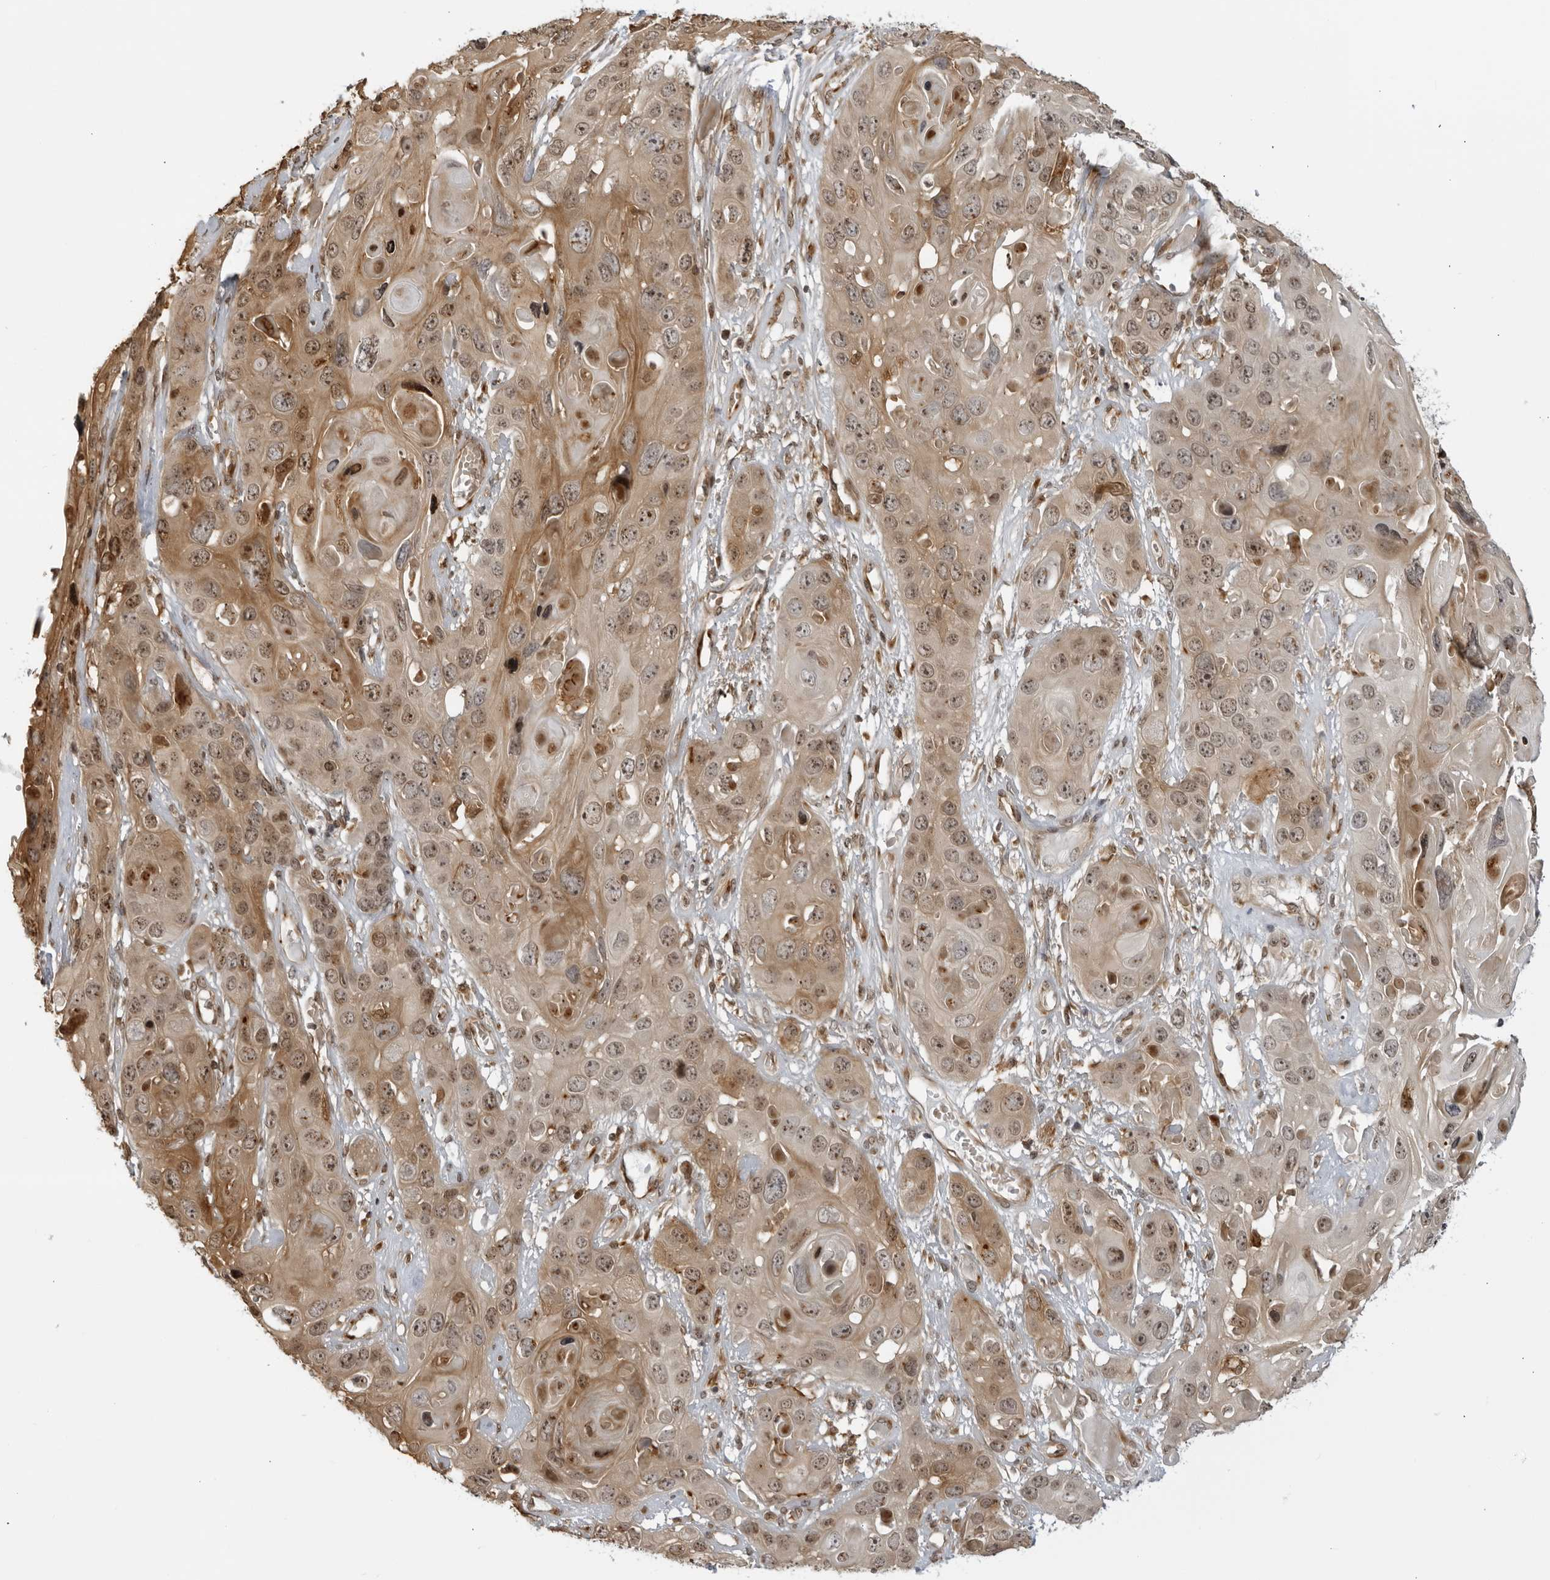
{"staining": {"intensity": "moderate", "quantity": ">75%", "location": "cytoplasmic/membranous,nuclear"}, "tissue": "skin cancer", "cell_type": "Tumor cells", "image_type": "cancer", "snomed": [{"axis": "morphology", "description": "Squamous cell carcinoma, NOS"}, {"axis": "topography", "description": "Skin"}], "caption": "Immunohistochemical staining of skin cancer (squamous cell carcinoma) exhibits medium levels of moderate cytoplasmic/membranous and nuclear protein staining in about >75% of tumor cells. The protein of interest is shown in brown color, while the nuclei are stained blue.", "gene": "TCF21", "patient": {"sex": "male", "age": 55}}